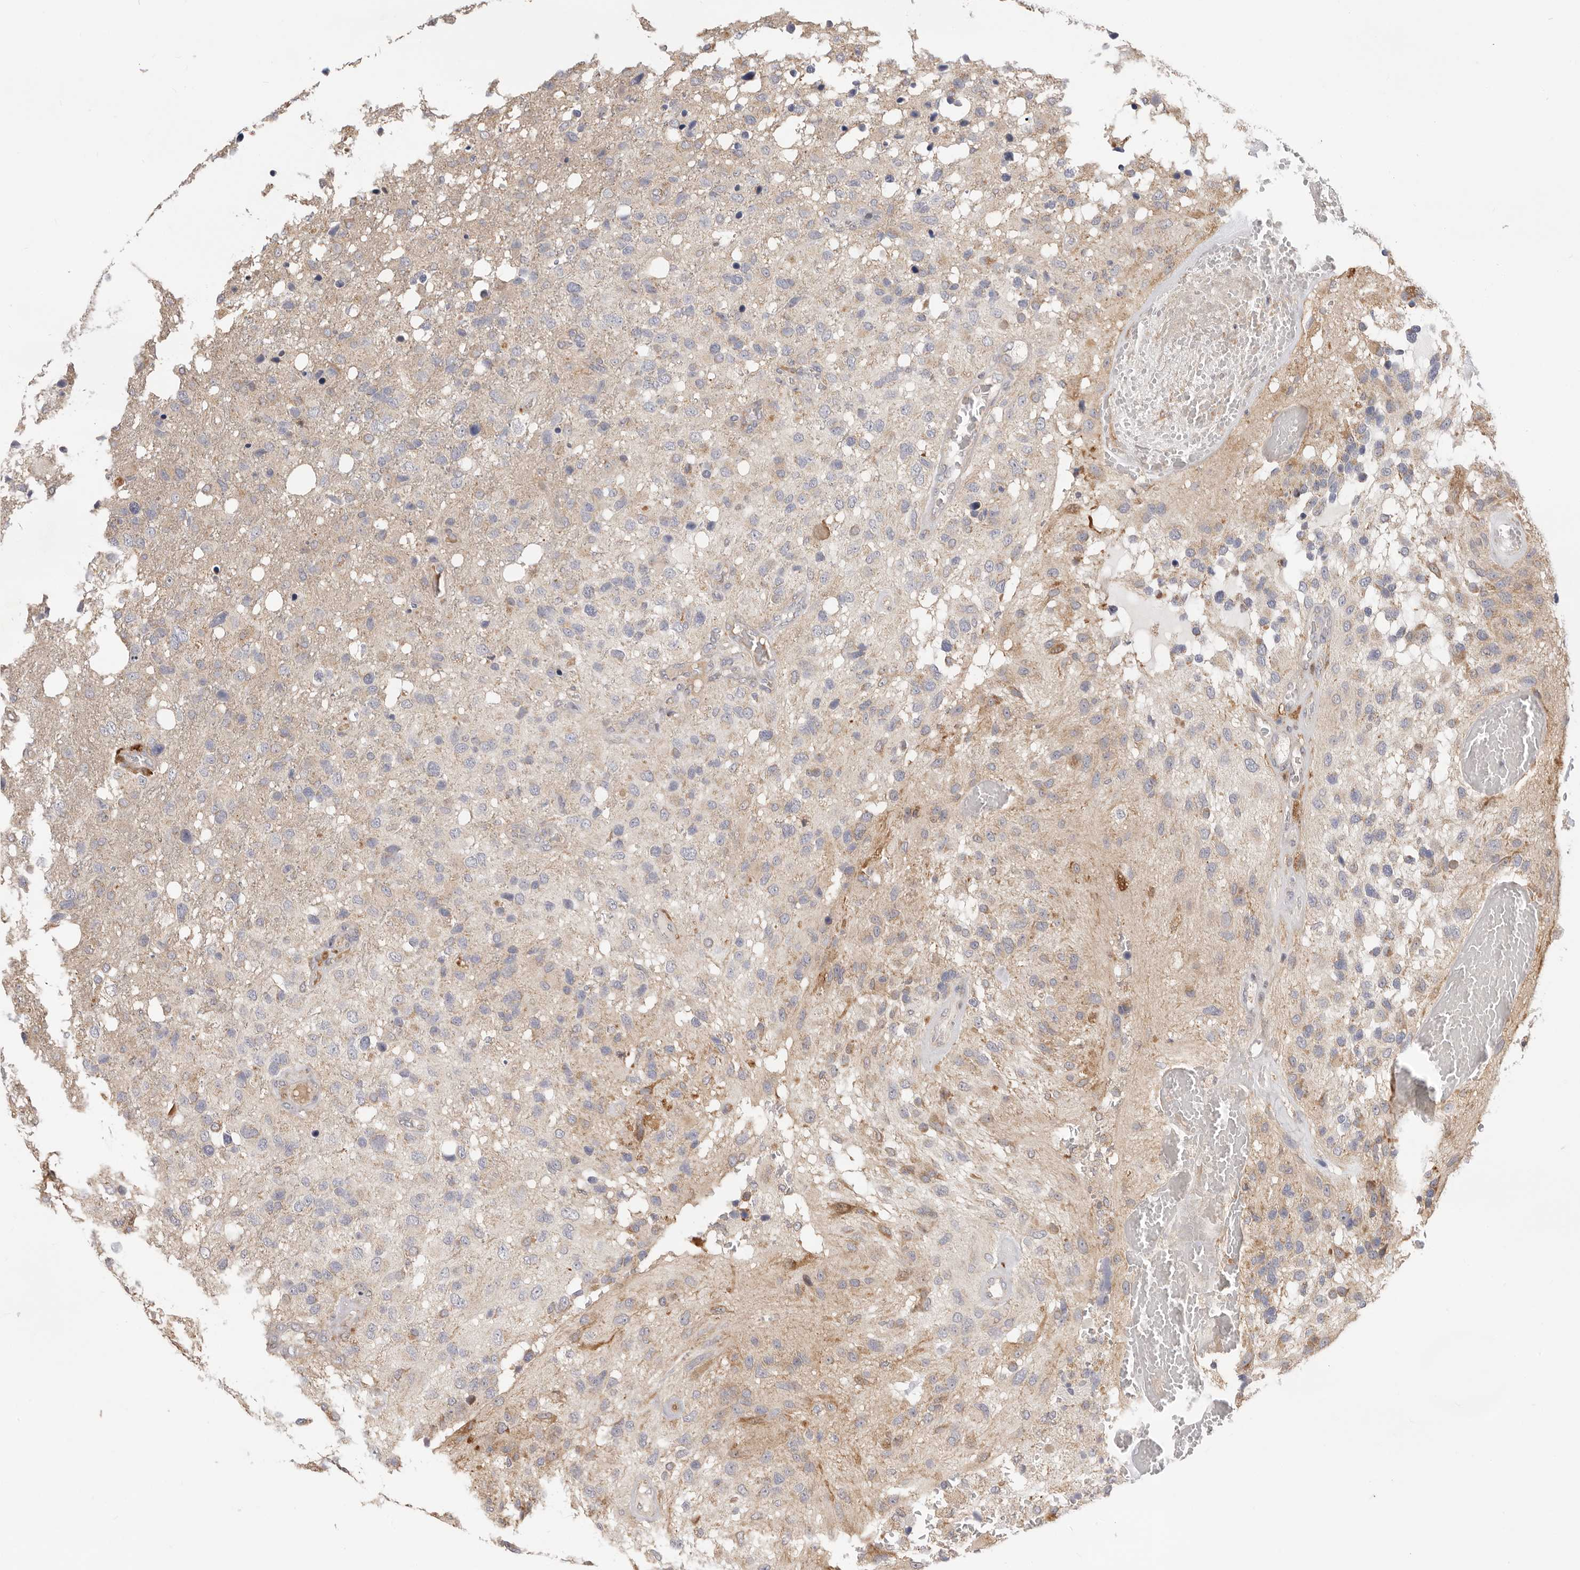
{"staining": {"intensity": "weak", "quantity": "<25%", "location": "cytoplasmic/membranous"}, "tissue": "glioma", "cell_type": "Tumor cells", "image_type": "cancer", "snomed": [{"axis": "morphology", "description": "Glioma, malignant, High grade"}, {"axis": "topography", "description": "Brain"}], "caption": "Immunohistochemical staining of human malignant glioma (high-grade) exhibits no significant positivity in tumor cells.", "gene": "USH1C", "patient": {"sex": "female", "age": 58}}